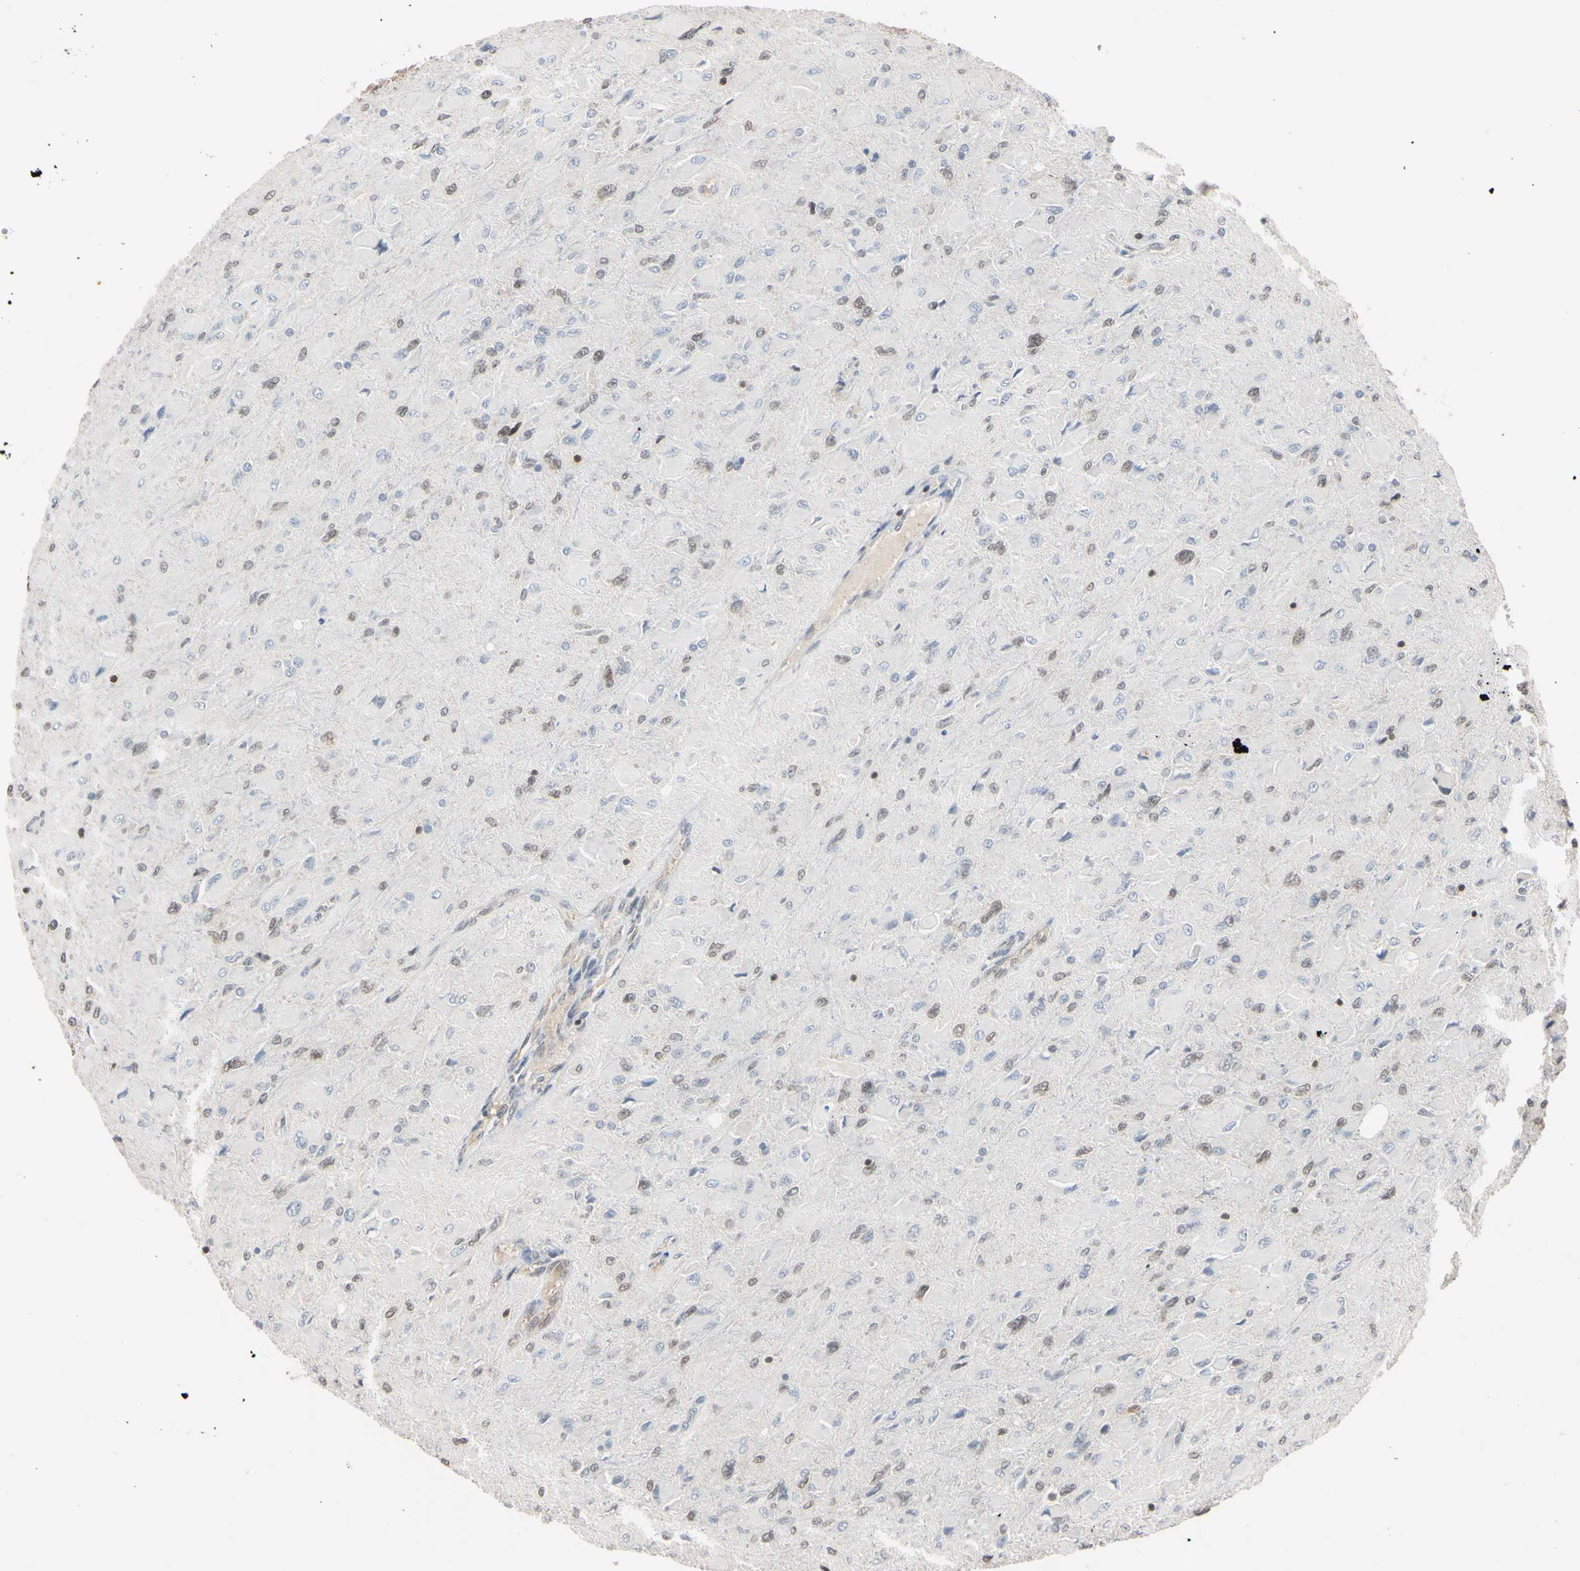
{"staining": {"intensity": "weak", "quantity": "<25%", "location": "nuclear"}, "tissue": "glioma", "cell_type": "Tumor cells", "image_type": "cancer", "snomed": [{"axis": "morphology", "description": "Glioma, malignant, High grade"}, {"axis": "topography", "description": "Cerebral cortex"}], "caption": "Tumor cells show no significant positivity in glioma.", "gene": "UBE2I", "patient": {"sex": "female", "age": 36}}